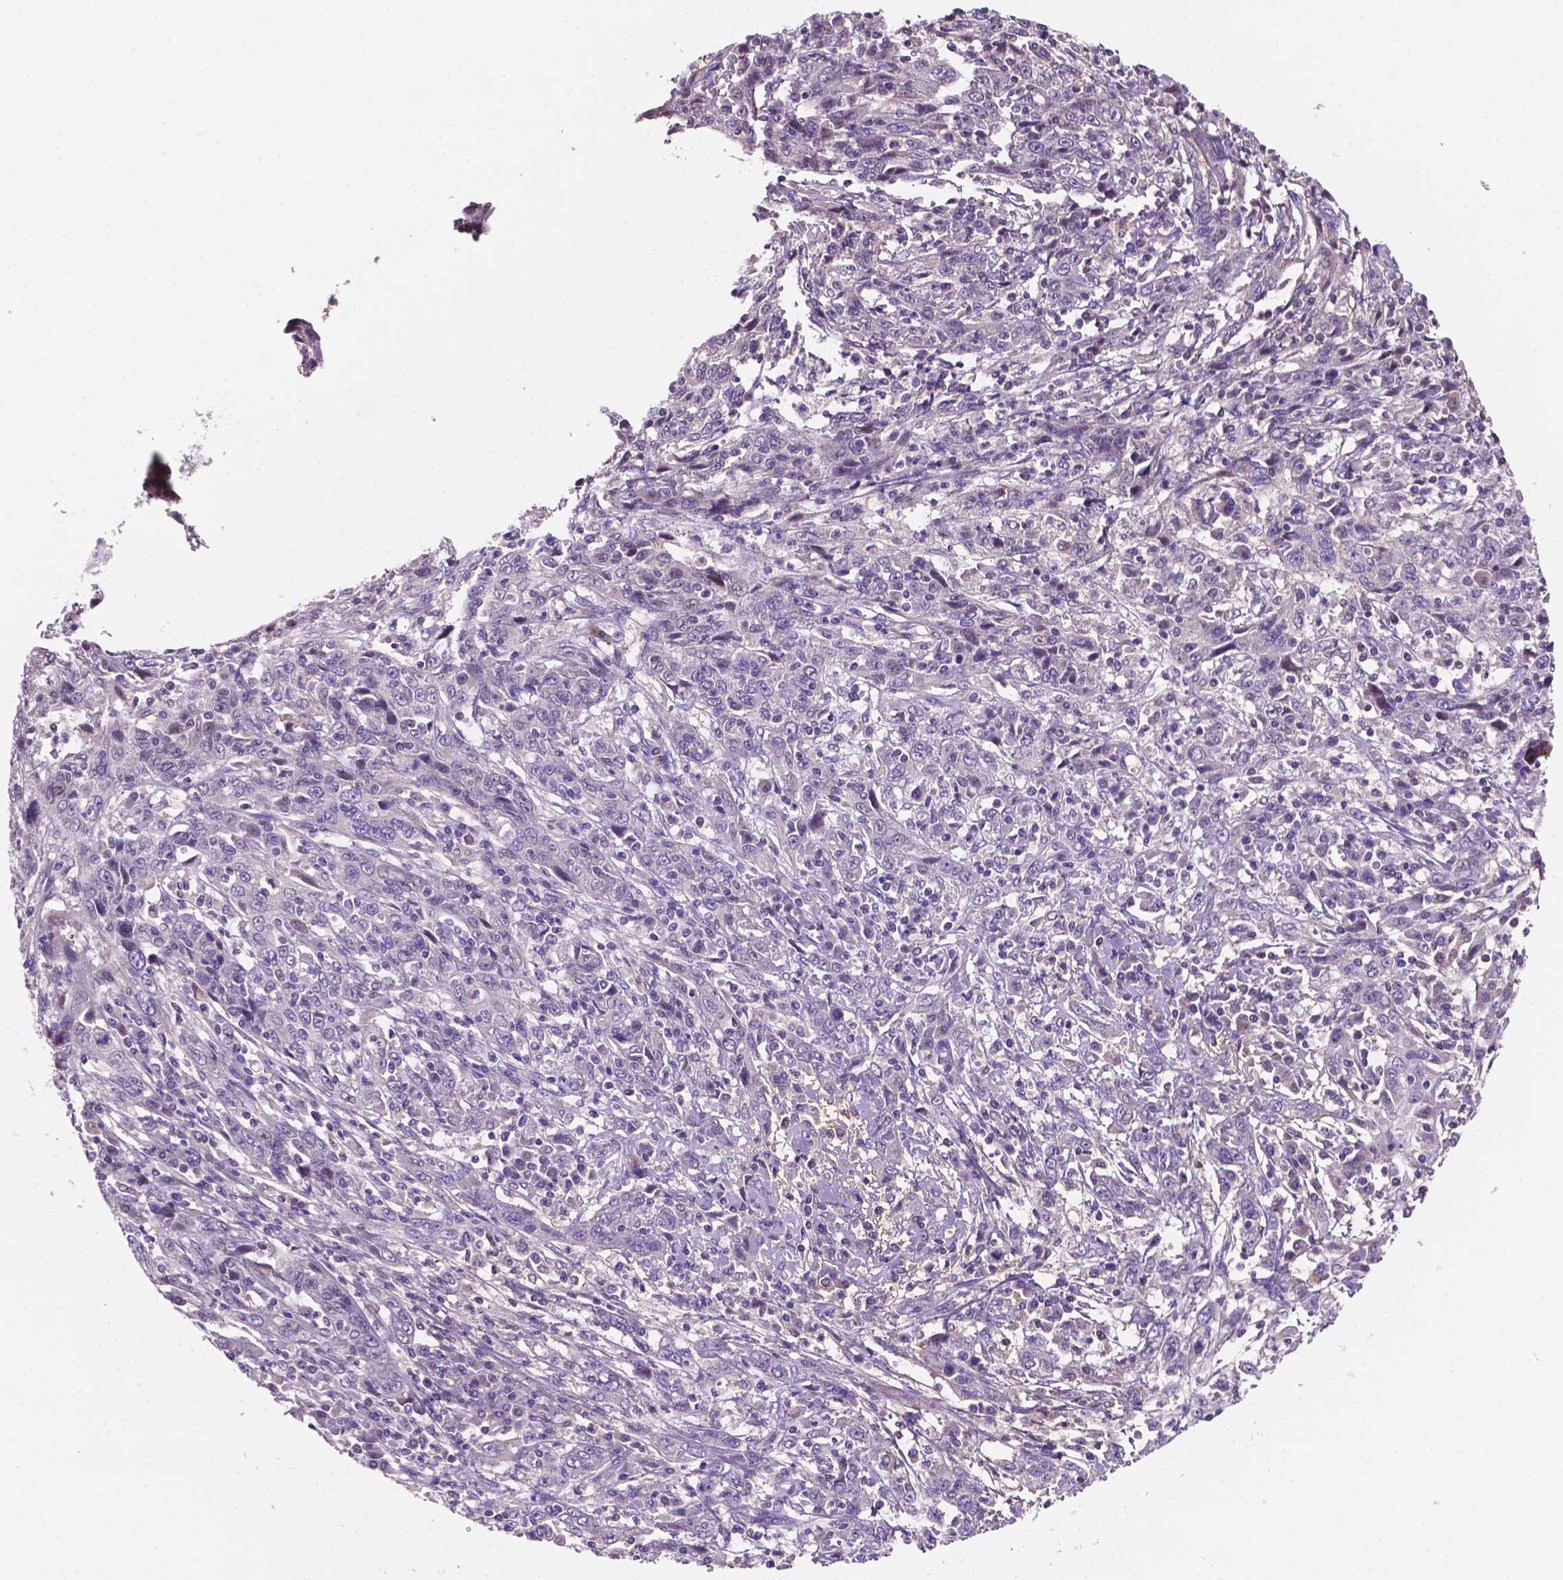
{"staining": {"intensity": "negative", "quantity": "none", "location": "none"}, "tissue": "cervical cancer", "cell_type": "Tumor cells", "image_type": "cancer", "snomed": [{"axis": "morphology", "description": "Squamous cell carcinoma, NOS"}, {"axis": "topography", "description": "Cervix"}], "caption": "This micrograph is of cervical cancer (squamous cell carcinoma) stained with IHC to label a protein in brown with the nuclei are counter-stained blue. There is no positivity in tumor cells. The staining was performed using DAB (3,3'-diaminobenzidine) to visualize the protein expression in brown, while the nuclei were stained in blue with hematoxylin (Magnification: 20x).", "gene": "MKRN2OS", "patient": {"sex": "female", "age": 46}}